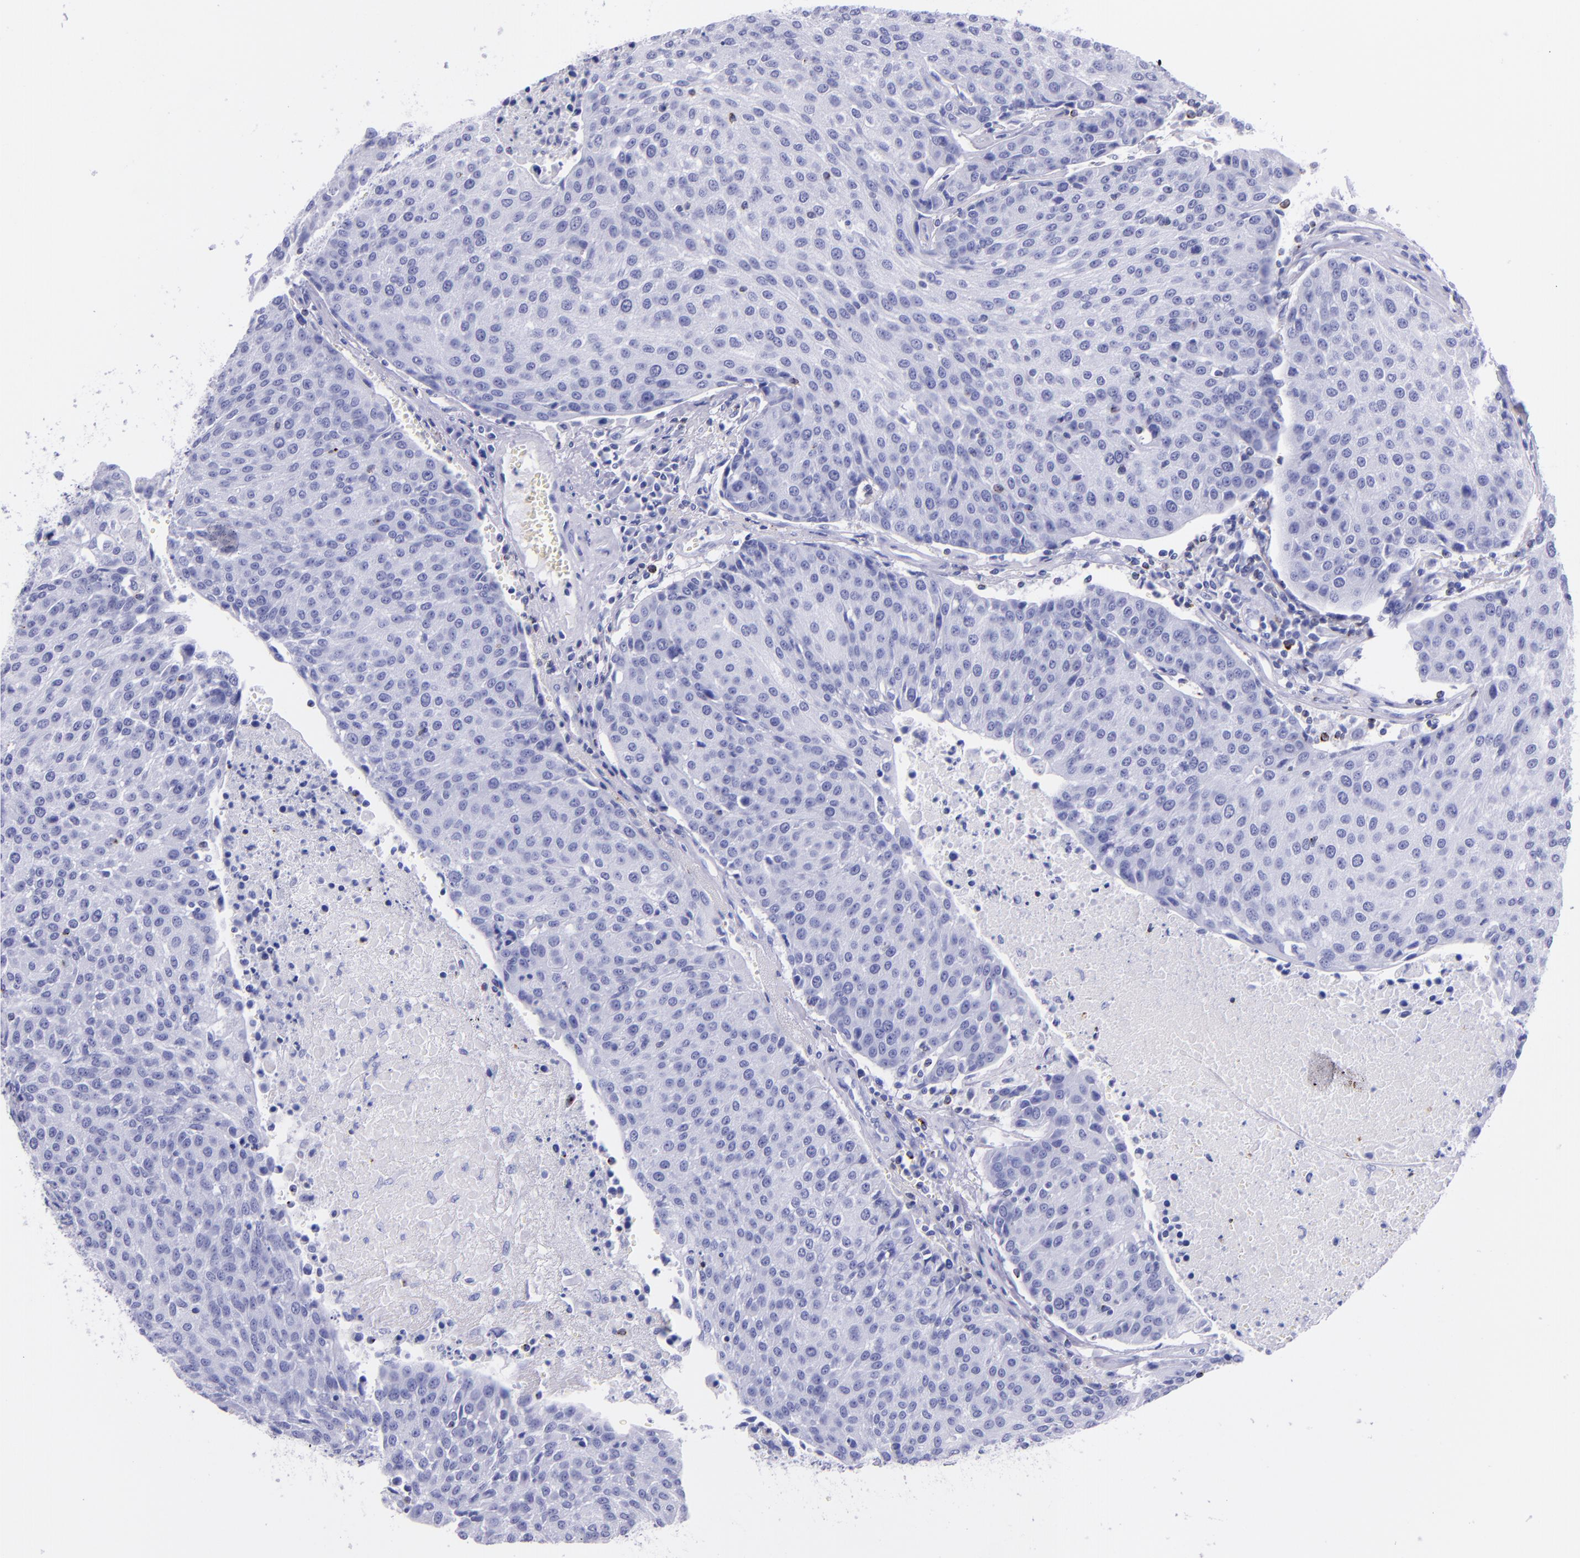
{"staining": {"intensity": "negative", "quantity": "none", "location": "none"}, "tissue": "urothelial cancer", "cell_type": "Tumor cells", "image_type": "cancer", "snomed": [{"axis": "morphology", "description": "Urothelial carcinoma, High grade"}, {"axis": "topography", "description": "Urinary bladder"}], "caption": "There is no significant expression in tumor cells of urothelial carcinoma (high-grade).", "gene": "LAG3", "patient": {"sex": "female", "age": 85}}